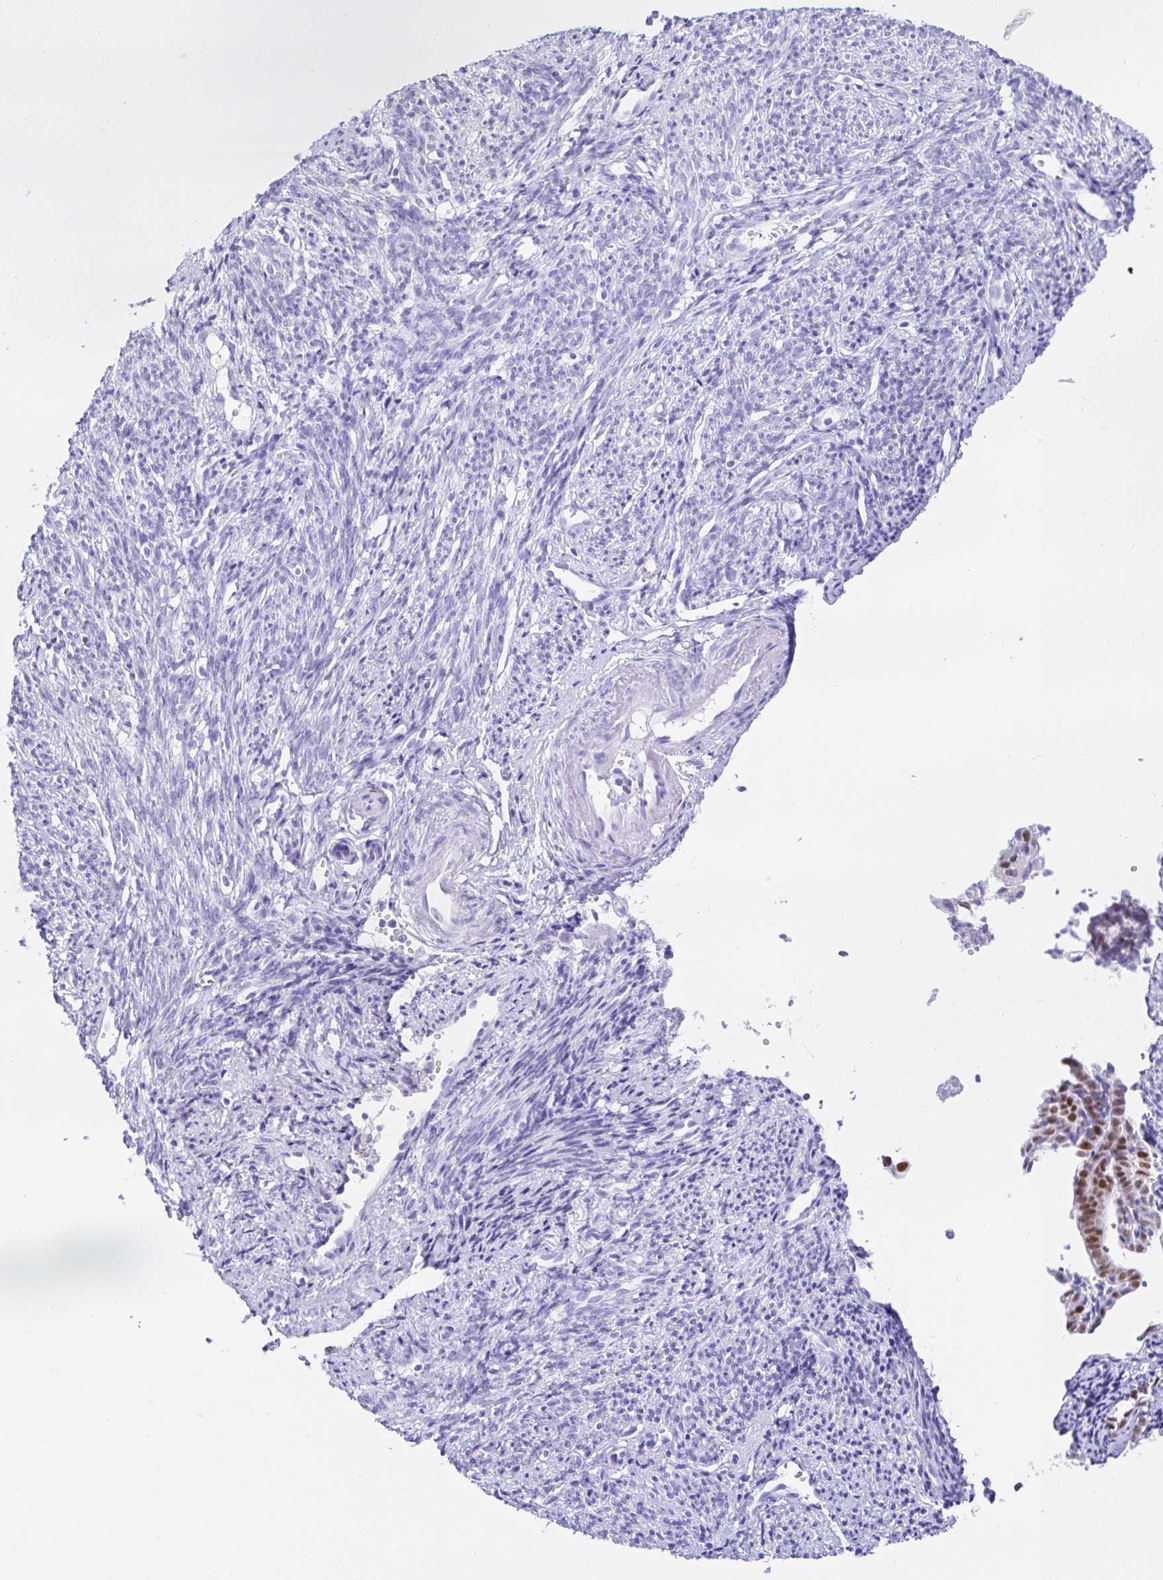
{"staining": {"intensity": "moderate", "quantity": ">75%", "location": "nuclear"}, "tissue": "endometrial cancer", "cell_type": "Tumor cells", "image_type": "cancer", "snomed": [{"axis": "morphology", "description": "Adenocarcinoma, NOS"}, {"axis": "topography", "description": "Endometrium"}], "caption": "Endometrial cancer stained with a protein marker shows moderate staining in tumor cells.", "gene": "PAX8", "patient": {"sex": "female", "age": 56}}